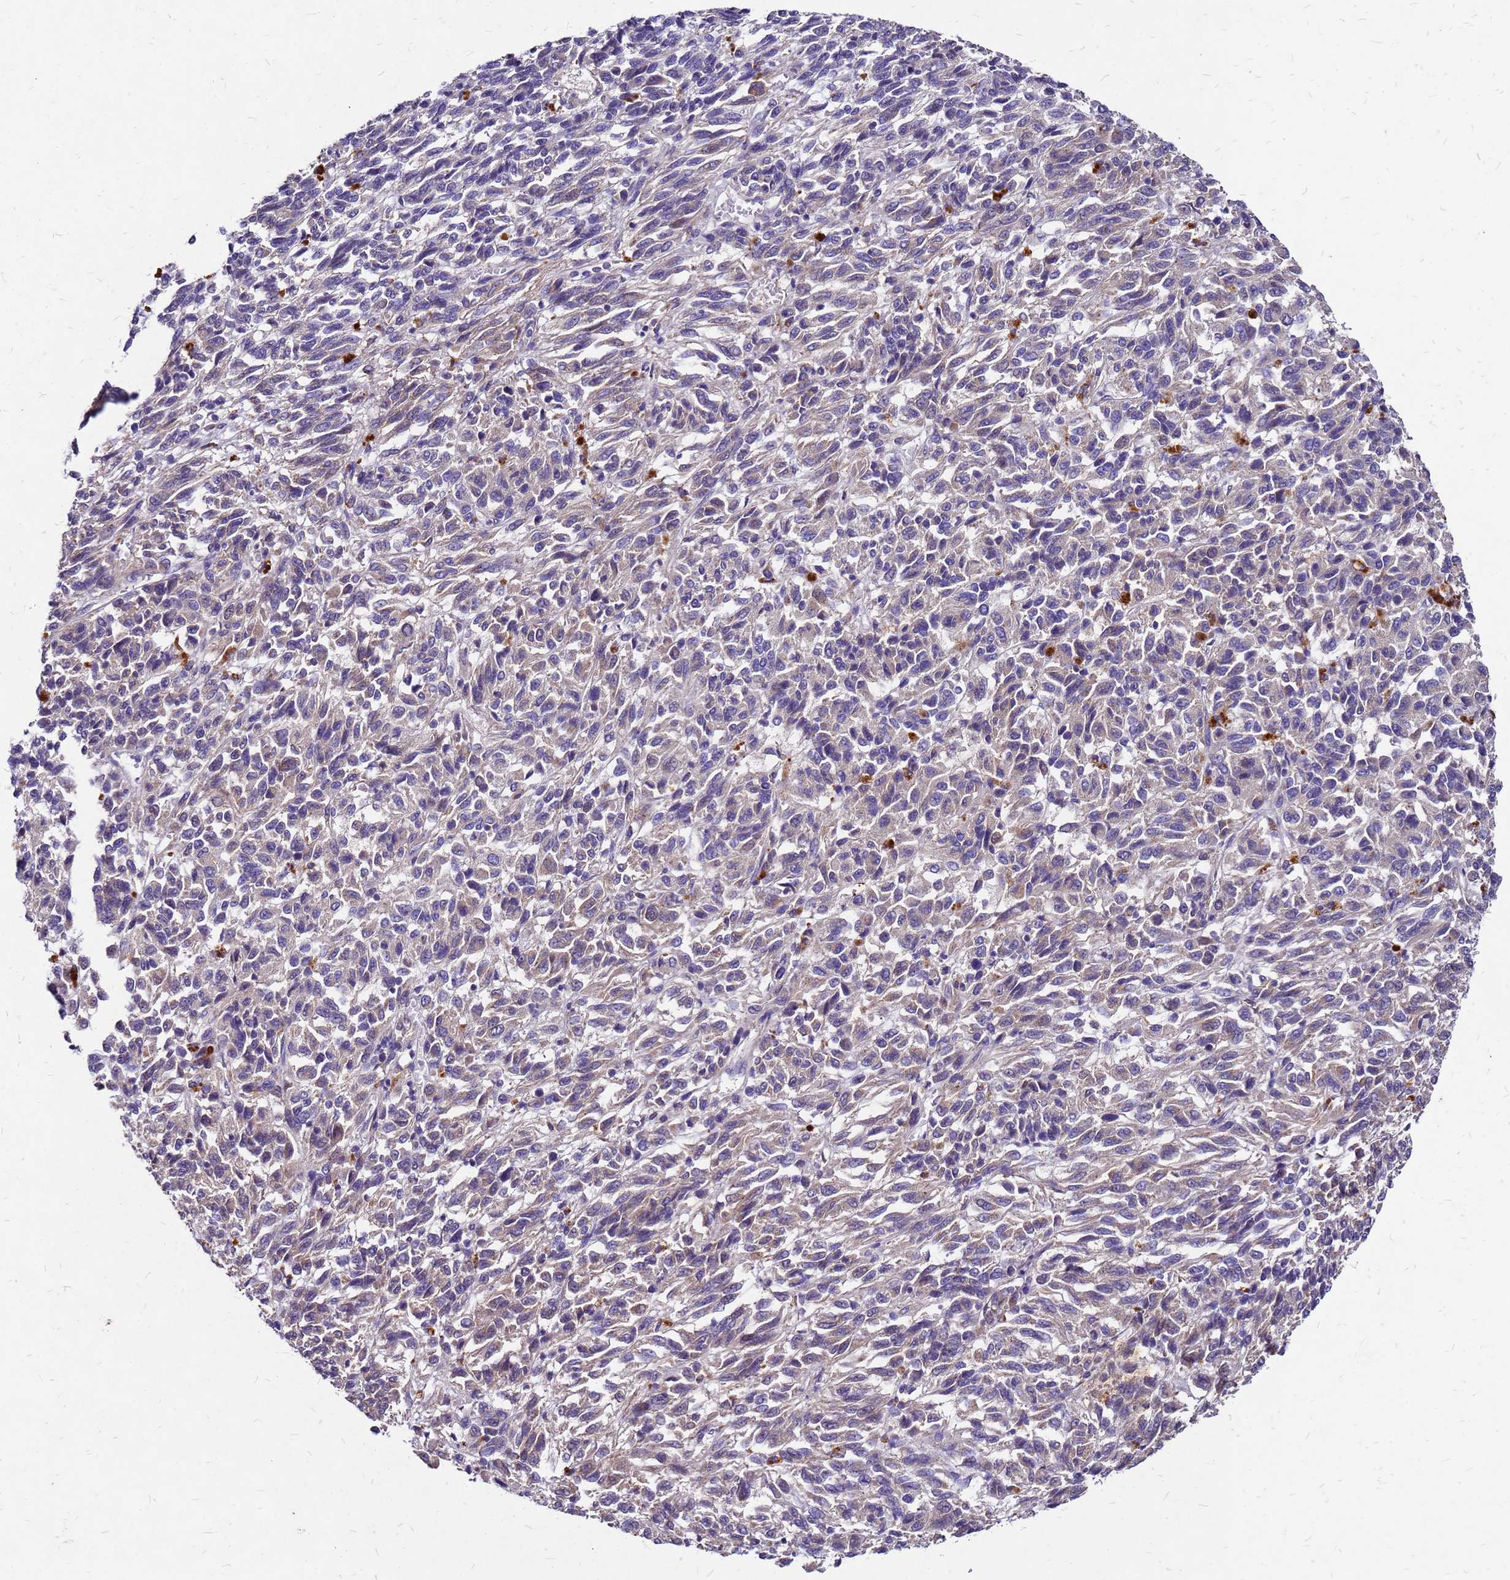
{"staining": {"intensity": "weak", "quantity": "25%-75%", "location": "cytoplasmic/membranous"}, "tissue": "melanoma", "cell_type": "Tumor cells", "image_type": "cancer", "snomed": [{"axis": "morphology", "description": "Malignant melanoma, Metastatic site"}, {"axis": "topography", "description": "Lung"}], "caption": "DAB immunohistochemical staining of human melanoma displays weak cytoplasmic/membranous protein positivity in about 25%-75% of tumor cells.", "gene": "DUSP23", "patient": {"sex": "male", "age": 64}}